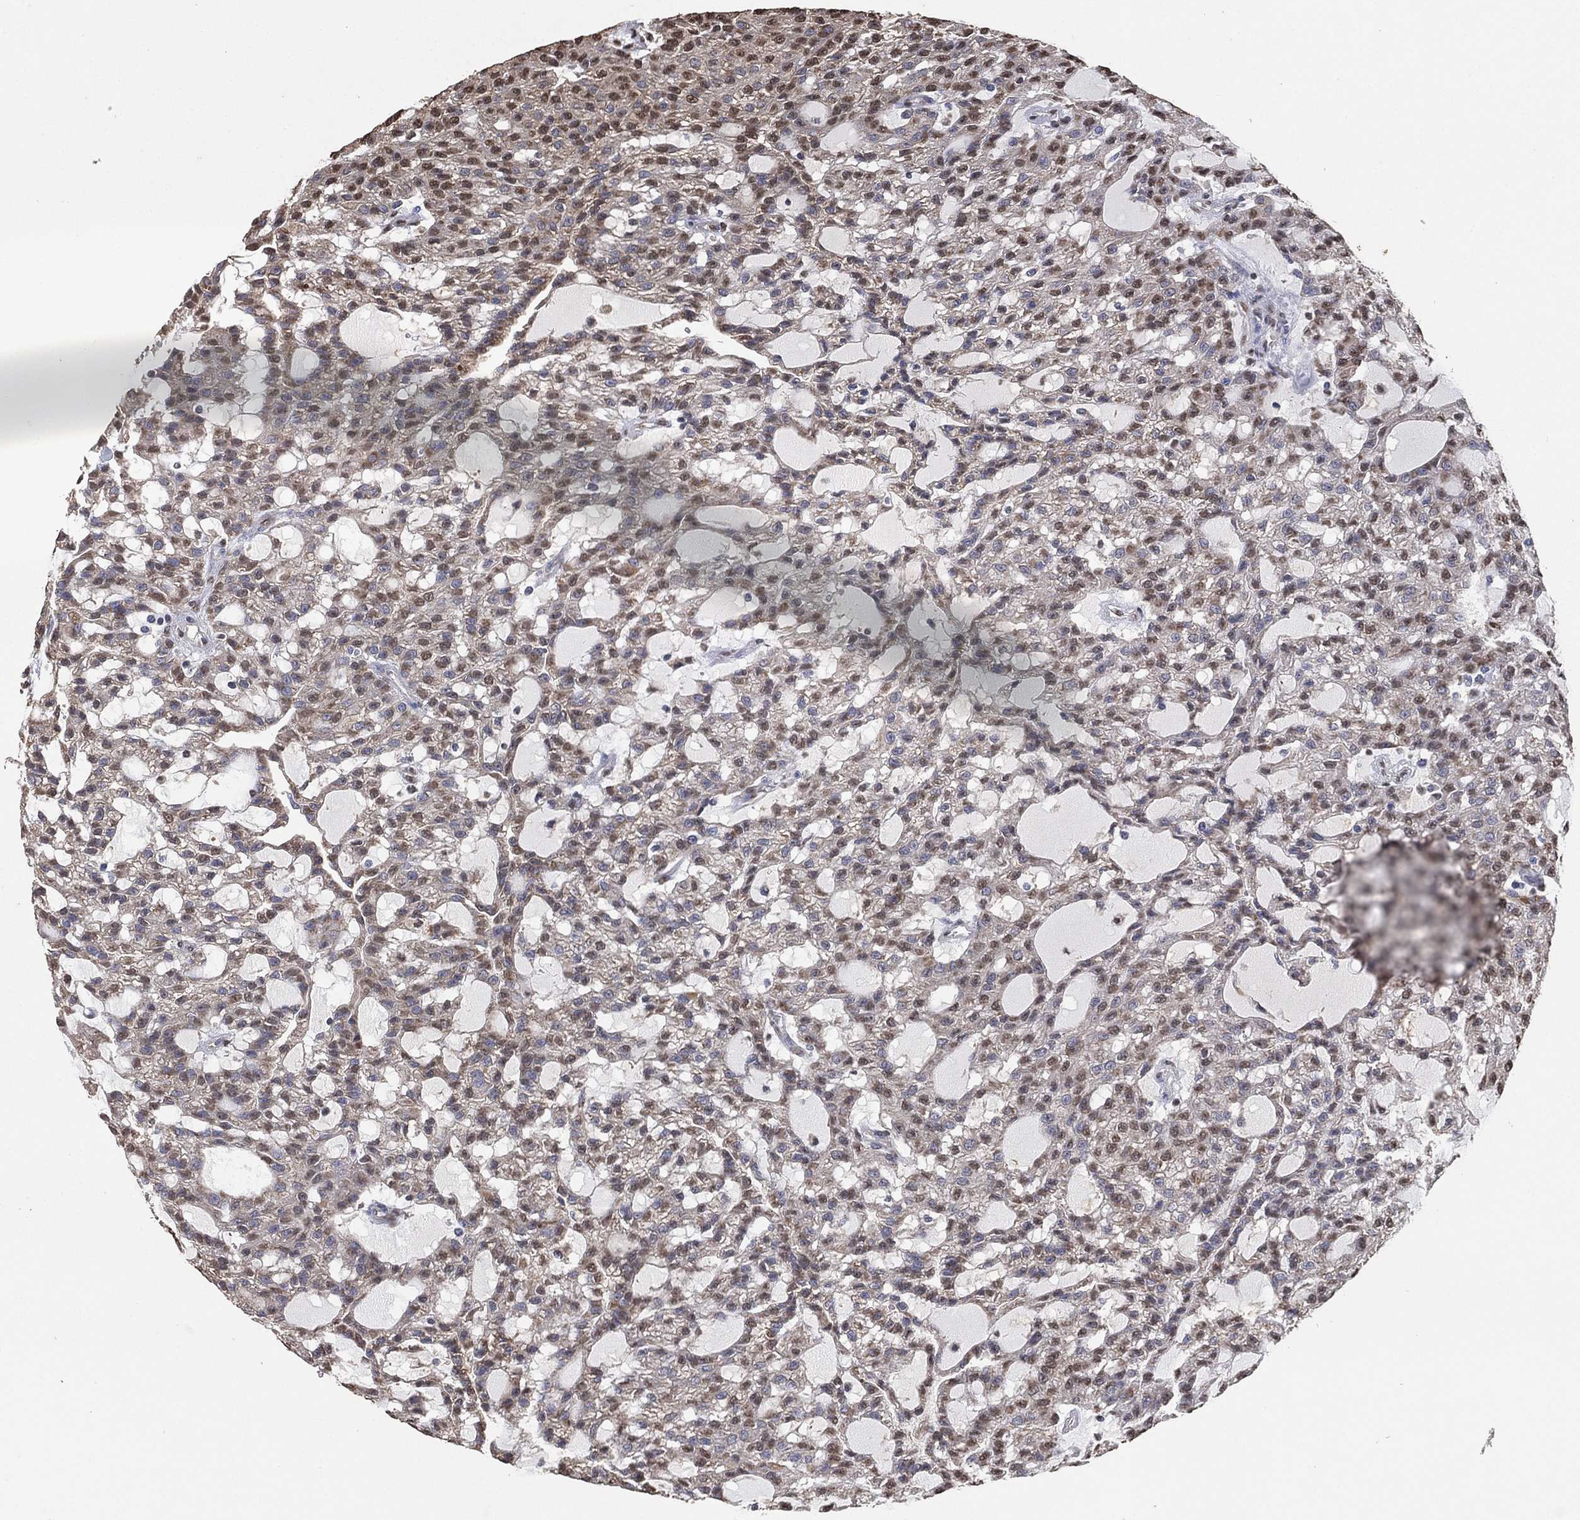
{"staining": {"intensity": "moderate", "quantity": "25%-75%", "location": "nuclear"}, "tissue": "renal cancer", "cell_type": "Tumor cells", "image_type": "cancer", "snomed": [{"axis": "morphology", "description": "Adenocarcinoma, NOS"}, {"axis": "topography", "description": "Kidney"}], "caption": "High-power microscopy captured an IHC image of adenocarcinoma (renal), revealing moderate nuclear staining in approximately 25%-75% of tumor cells.", "gene": "ALDH7A1", "patient": {"sex": "male", "age": 63}}